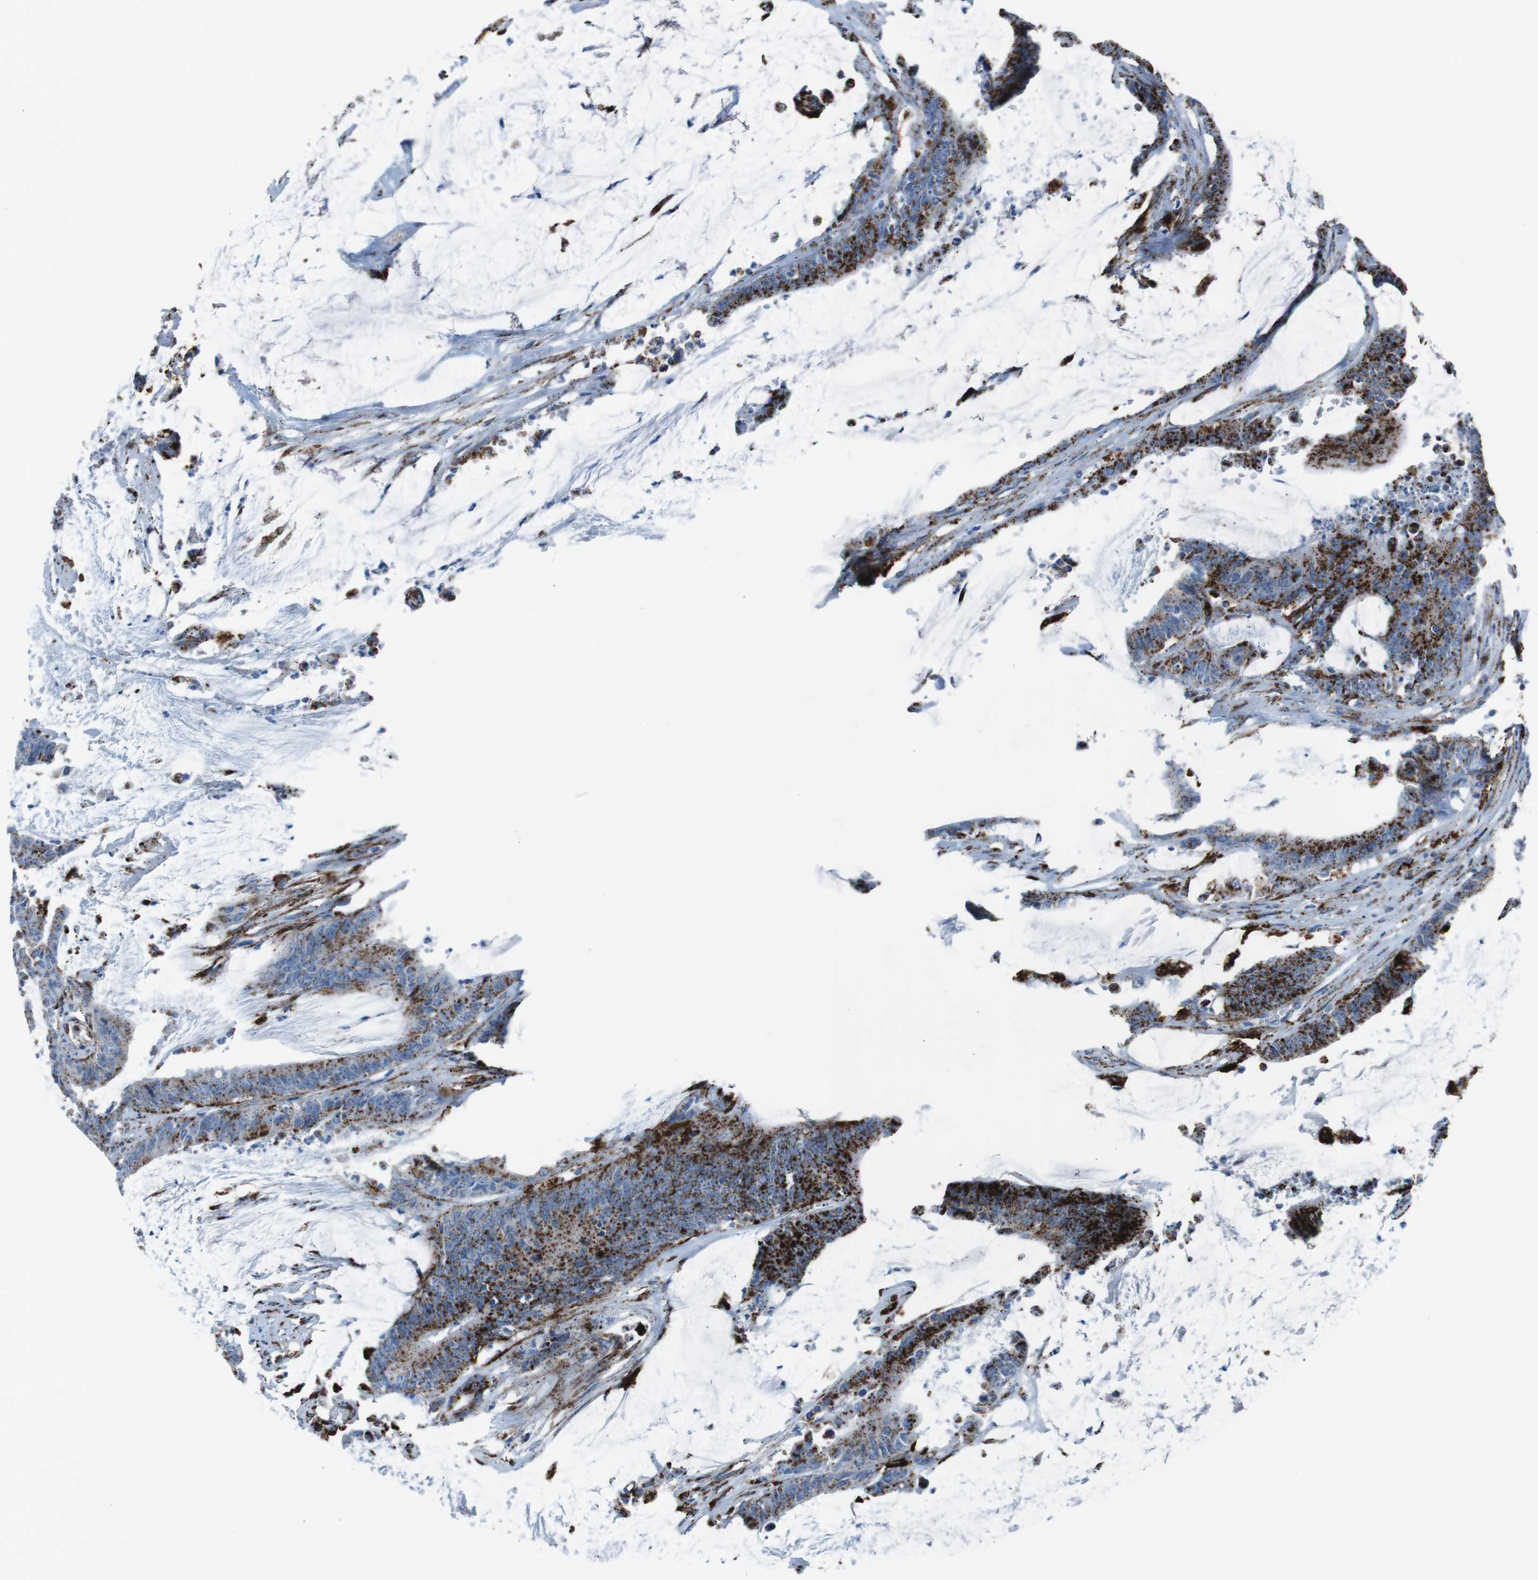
{"staining": {"intensity": "strong", "quantity": ">75%", "location": "cytoplasmic/membranous"}, "tissue": "colorectal cancer", "cell_type": "Tumor cells", "image_type": "cancer", "snomed": [{"axis": "morphology", "description": "Adenocarcinoma, NOS"}, {"axis": "topography", "description": "Rectum"}], "caption": "Adenocarcinoma (colorectal) tissue shows strong cytoplasmic/membranous staining in approximately >75% of tumor cells", "gene": "SCARB2", "patient": {"sex": "female", "age": 66}}